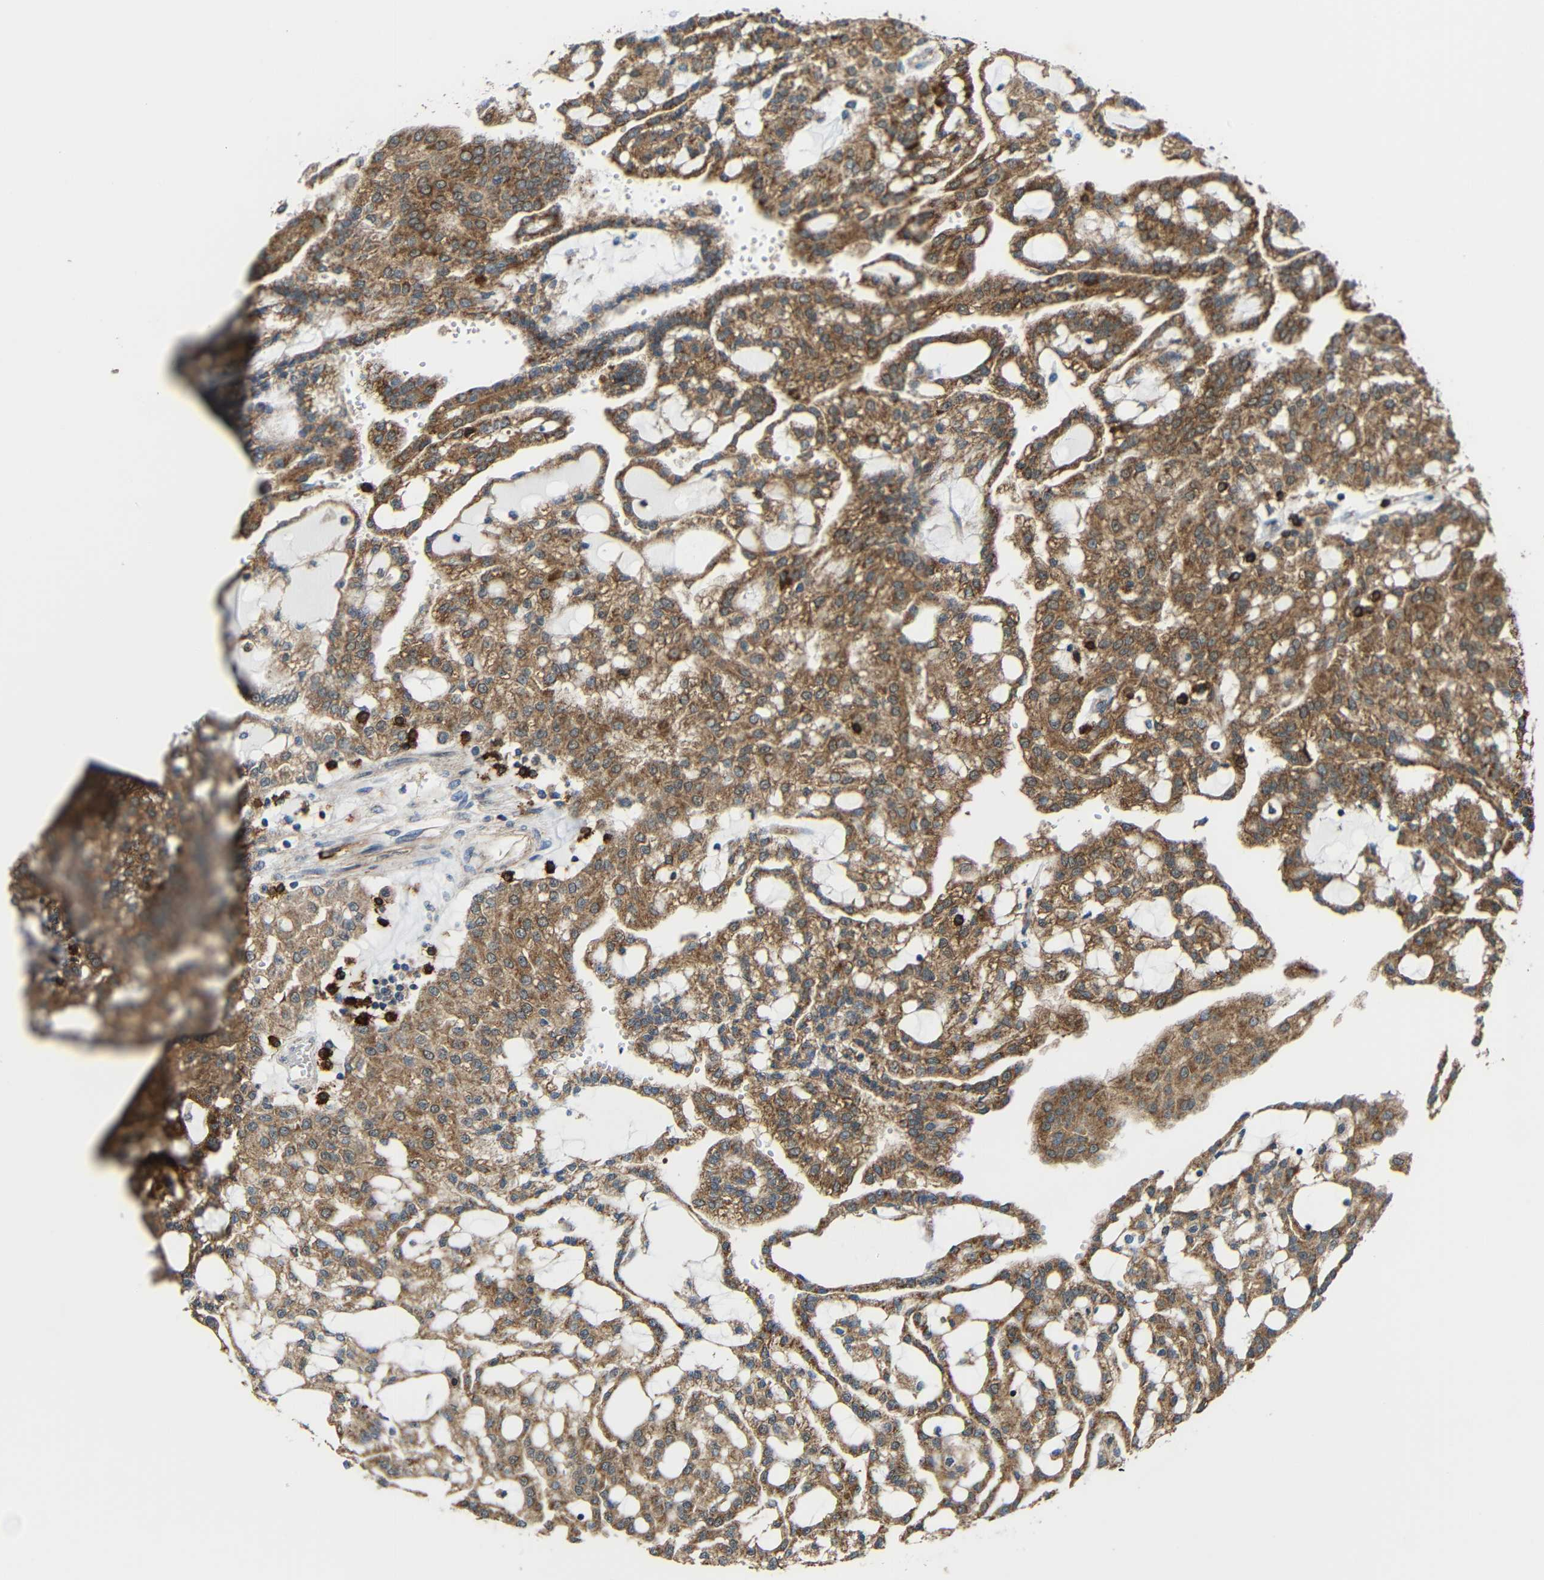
{"staining": {"intensity": "moderate", "quantity": ">75%", "location": "cytoplasmic/membranous"}, "tissue": "renal cancer", "cell_type": "Tumor cells", "image_type": "cancer", "snomed": [{"axis": "morphology", "description": "Adenocarcinoma, NOS"}, {"axis": "topography", "description": "Kidney"}], "caption": "This micrograph exhibits immunohistochemistry staining of renal cancer (adenocarcinoma), with medium moderate cytoplasmic/membranous staining in about >75% of tumor cells.", "gene": "C1GALT1", "patient": {"sex": "male", "age": 63}}